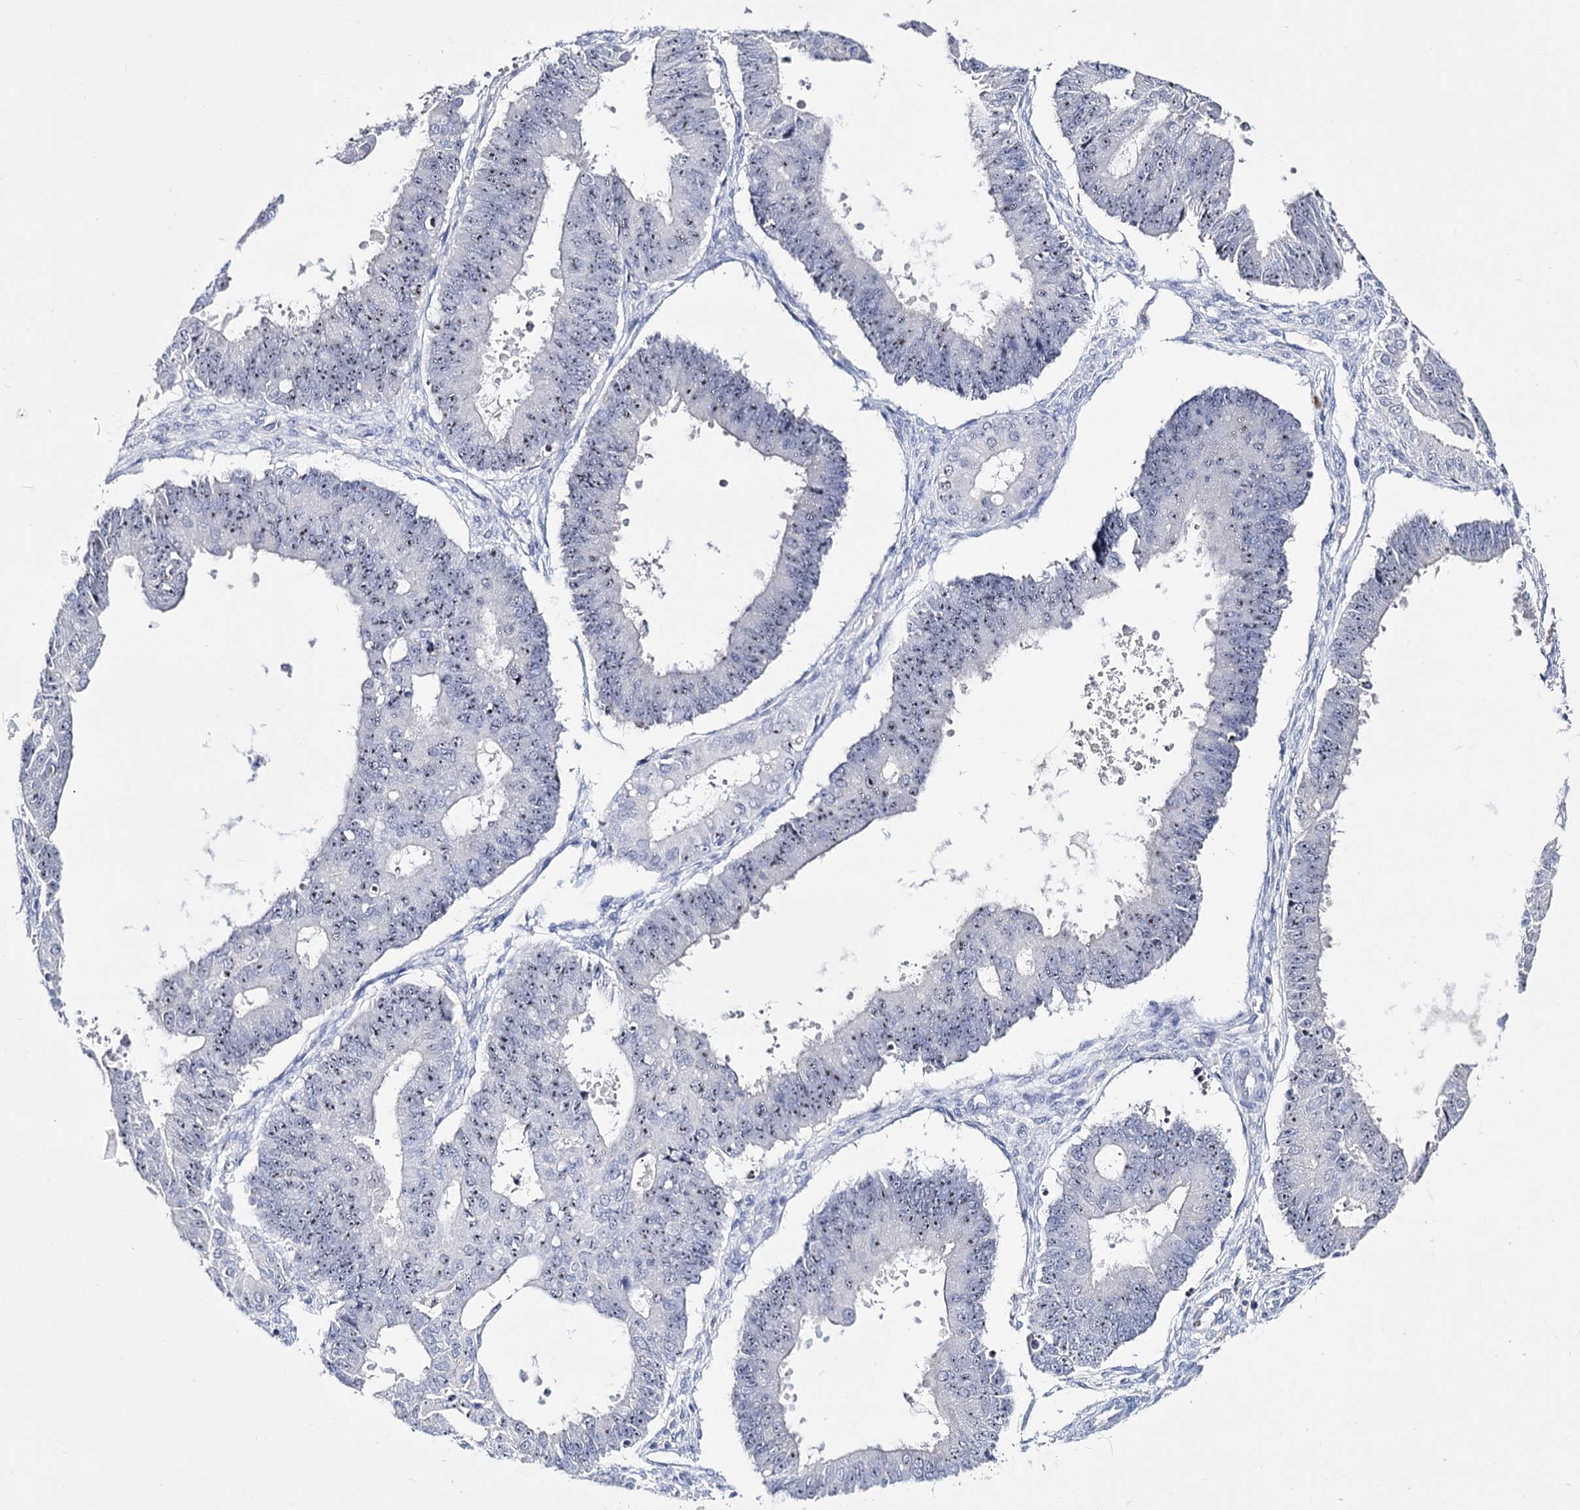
{"staining": {"intensity": "moderate", "quantity": "25%-75%", "location": "nuclear"}, "tissue": "ovarian cancer", "cell_type": "Tumor cells", "image_type": "cancer", "snomed": [{"axis": "morphology", "description": "Carcinoma, endometroid"}, {"axis": "topography", "description": "Appendix"}, {"axis": "topography", "description": "Ovary"}], "caption": "Protein staining by immunohistochemistry (IHC) shows moderate nuclear positivity in approximately 25%-75% of tumor cells in ovarian cancer (endometroid carcinoma). (brown staining indicates protein expression, while blue staining denotes nuclei).", "gene": "PCGF5", "patient": {"sex": "female", "age": 42}}